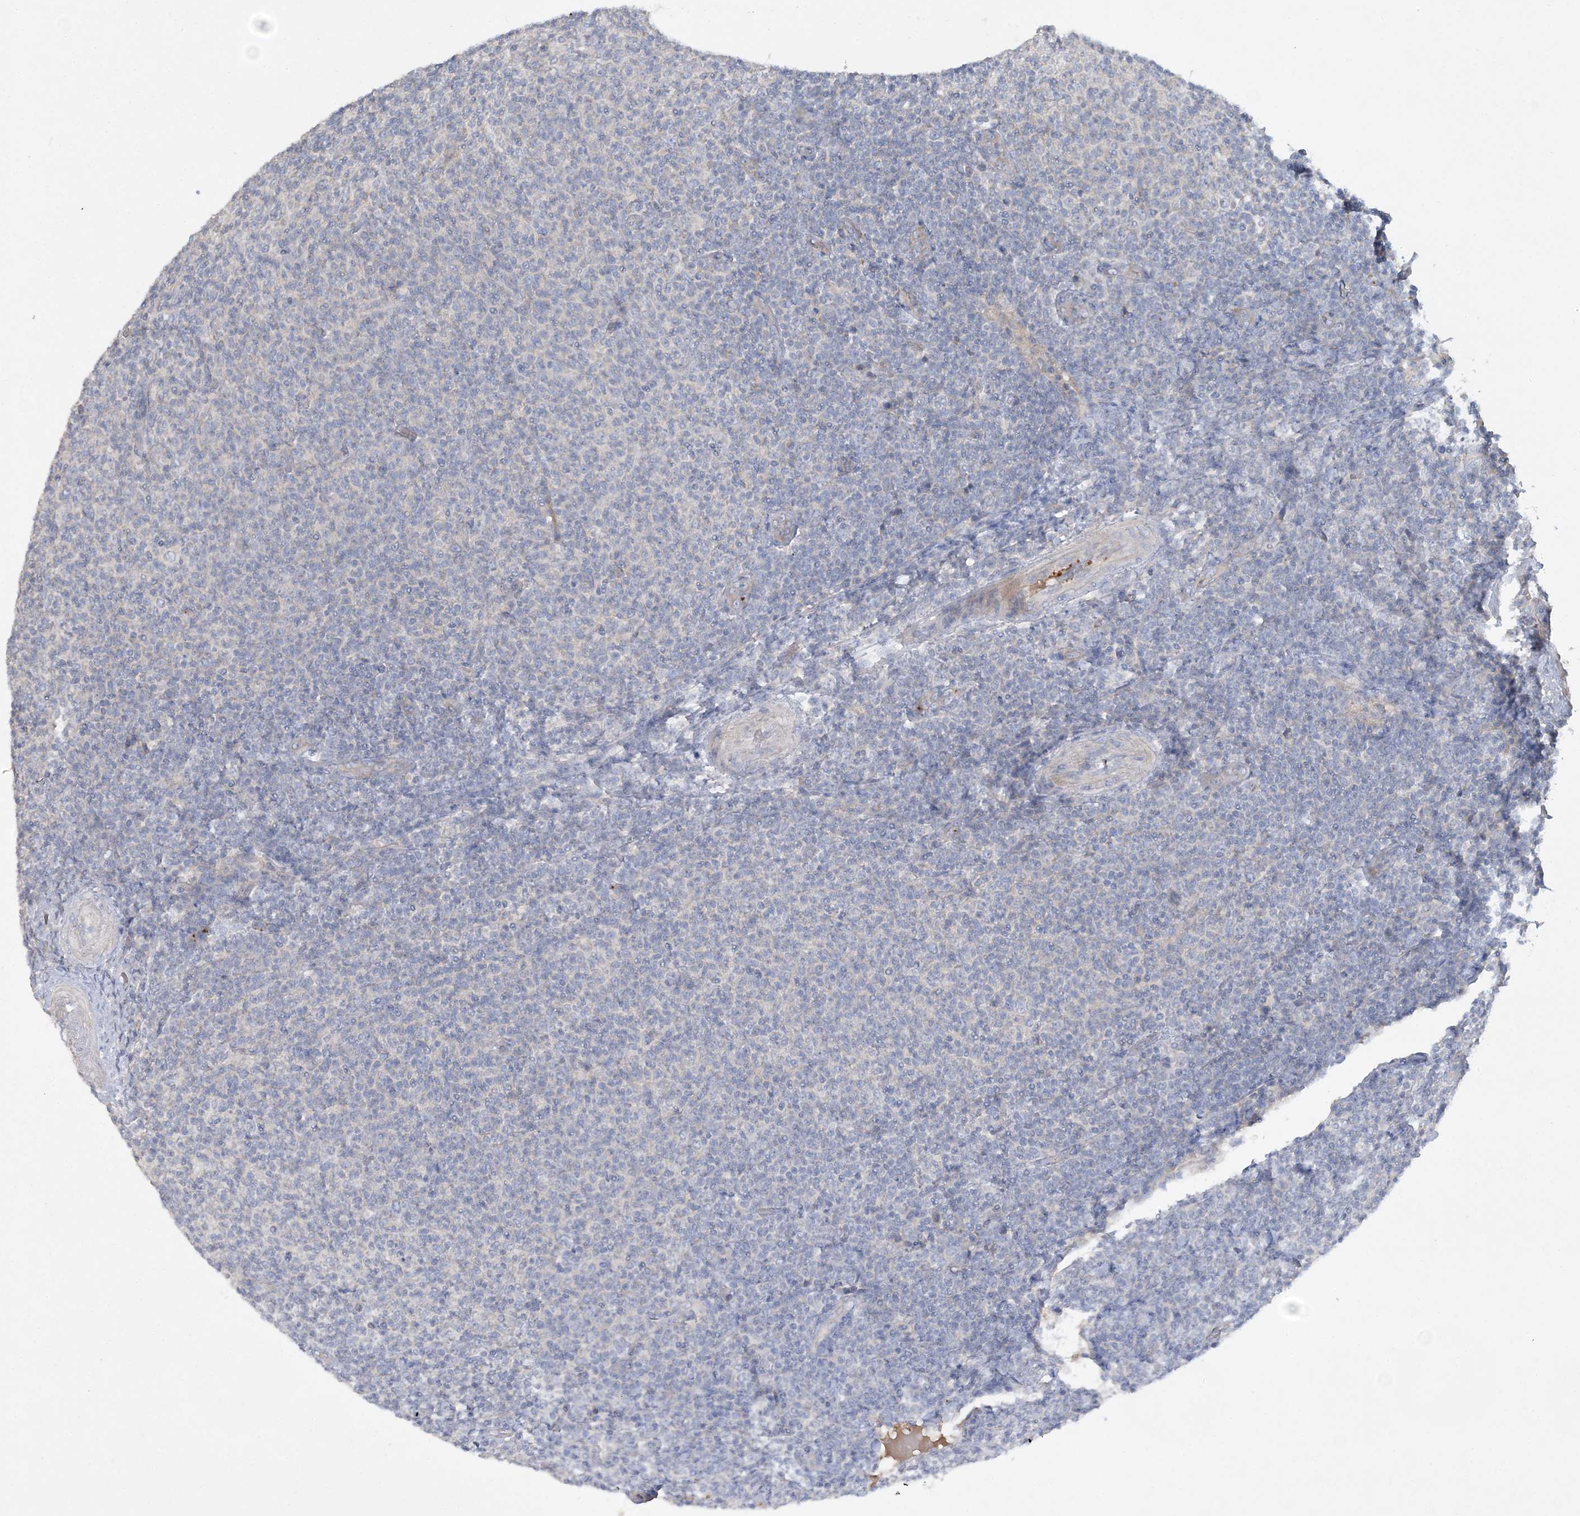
{"staining": {"intensity": "negative", "quantity": "none", "location": "none"}, "tissue": "lymphoma", "cell_type": "Tumor cells", "image_type": "cancer", "snomed": [{"axis": "morphology", "description": "Malignant lymphoma, non-Hodgkin's type, Low grade"}, {"axis": "topography", "description": "Lymph node"}], "caption": "IHC of human lymphoma reveals no expression in tumor cells.", "gene": "ADCK2", "patient": {"sex": "male", "age": 66}}